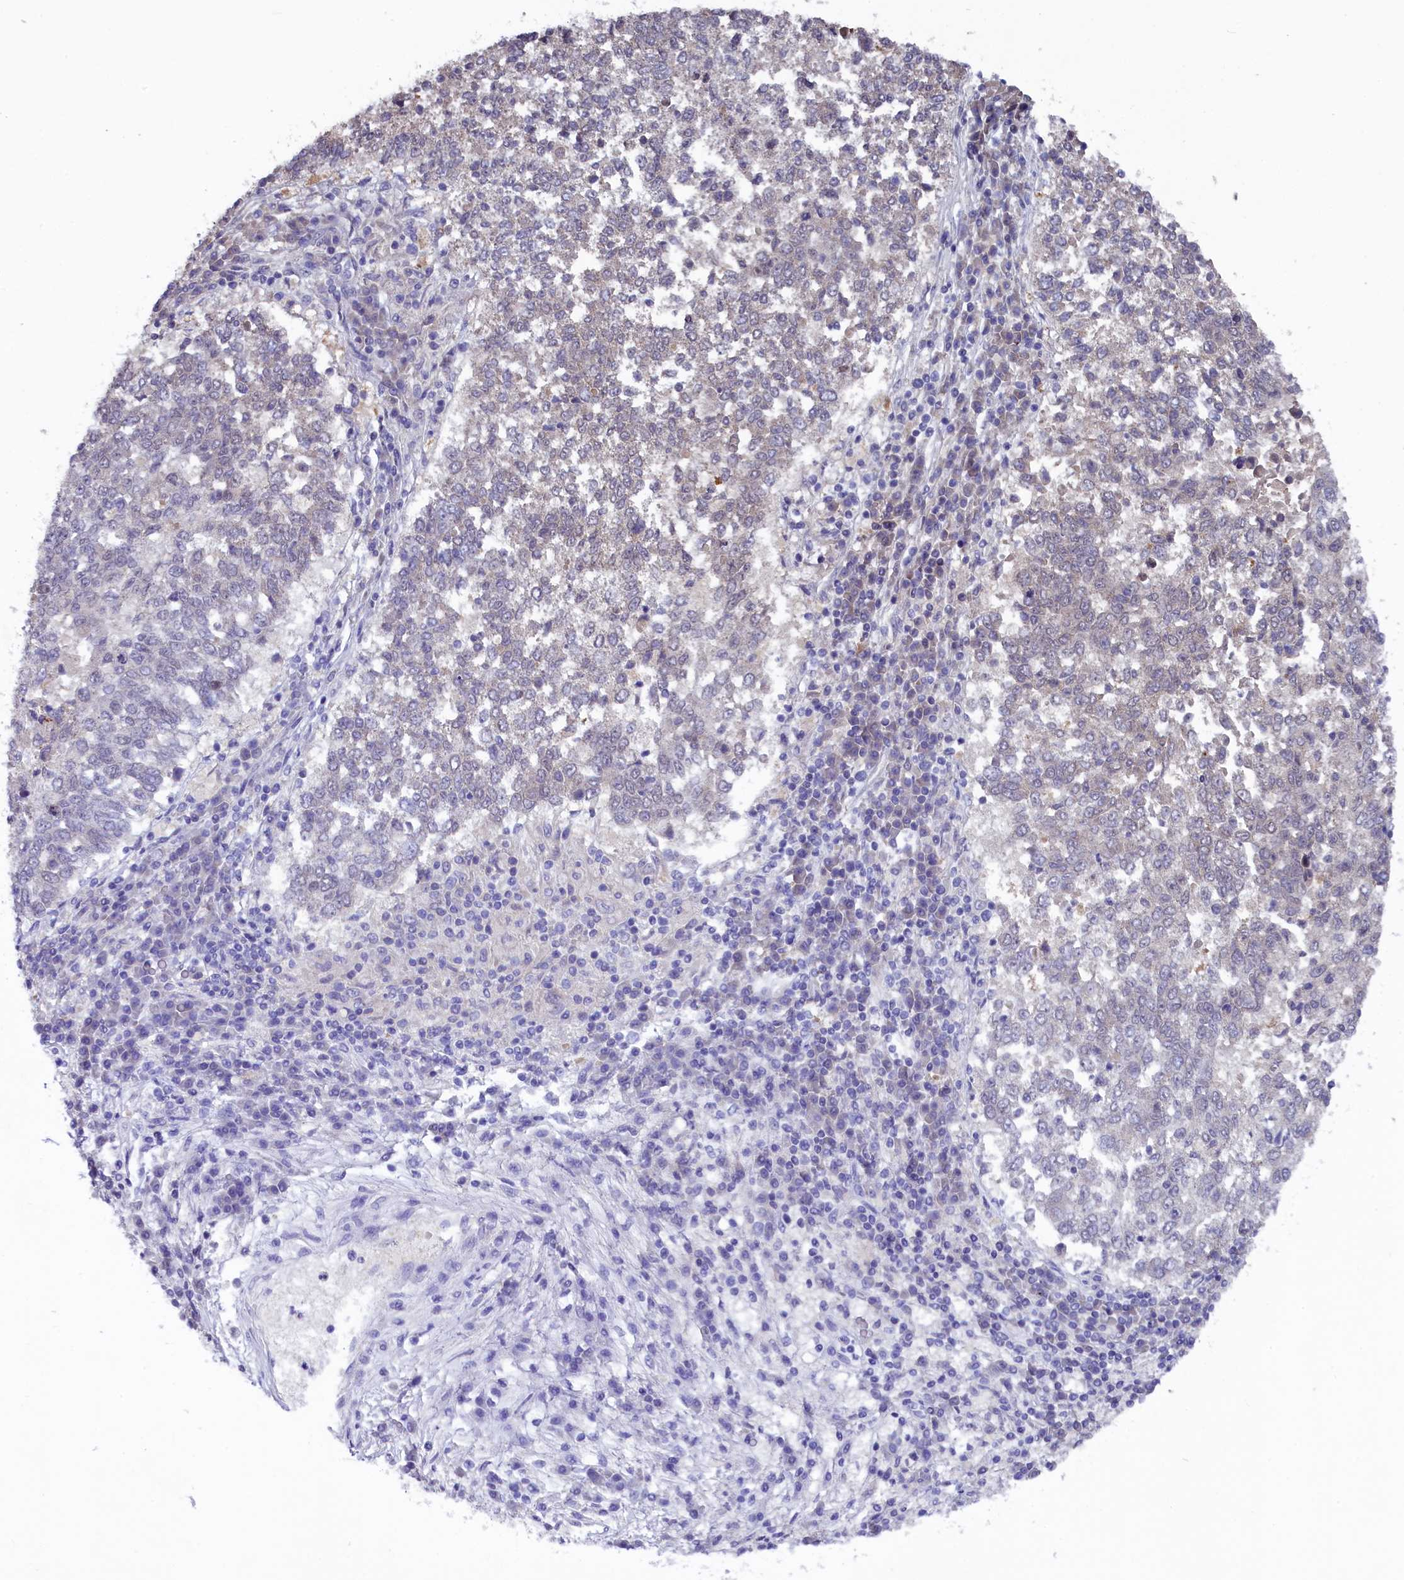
{"staining": {"intensity": "negative", "quantity": "none", "location": "none"}, "tissue": "lung cancer", "cell_type": "Tumor cells", "image_type": "cancer", "snomed": [{"axis": "morphology", "description": "Squamous cell carcinoma, NOS"}, {"axis": "topography", "description": "Lung"}], "caption": "Immunohistochemistry of human squamous cell carcinoma (lung) shows no positivity in tumor cells.", "gene": "SLC39A6", "patient": {"sex": "male", "age": 73}}